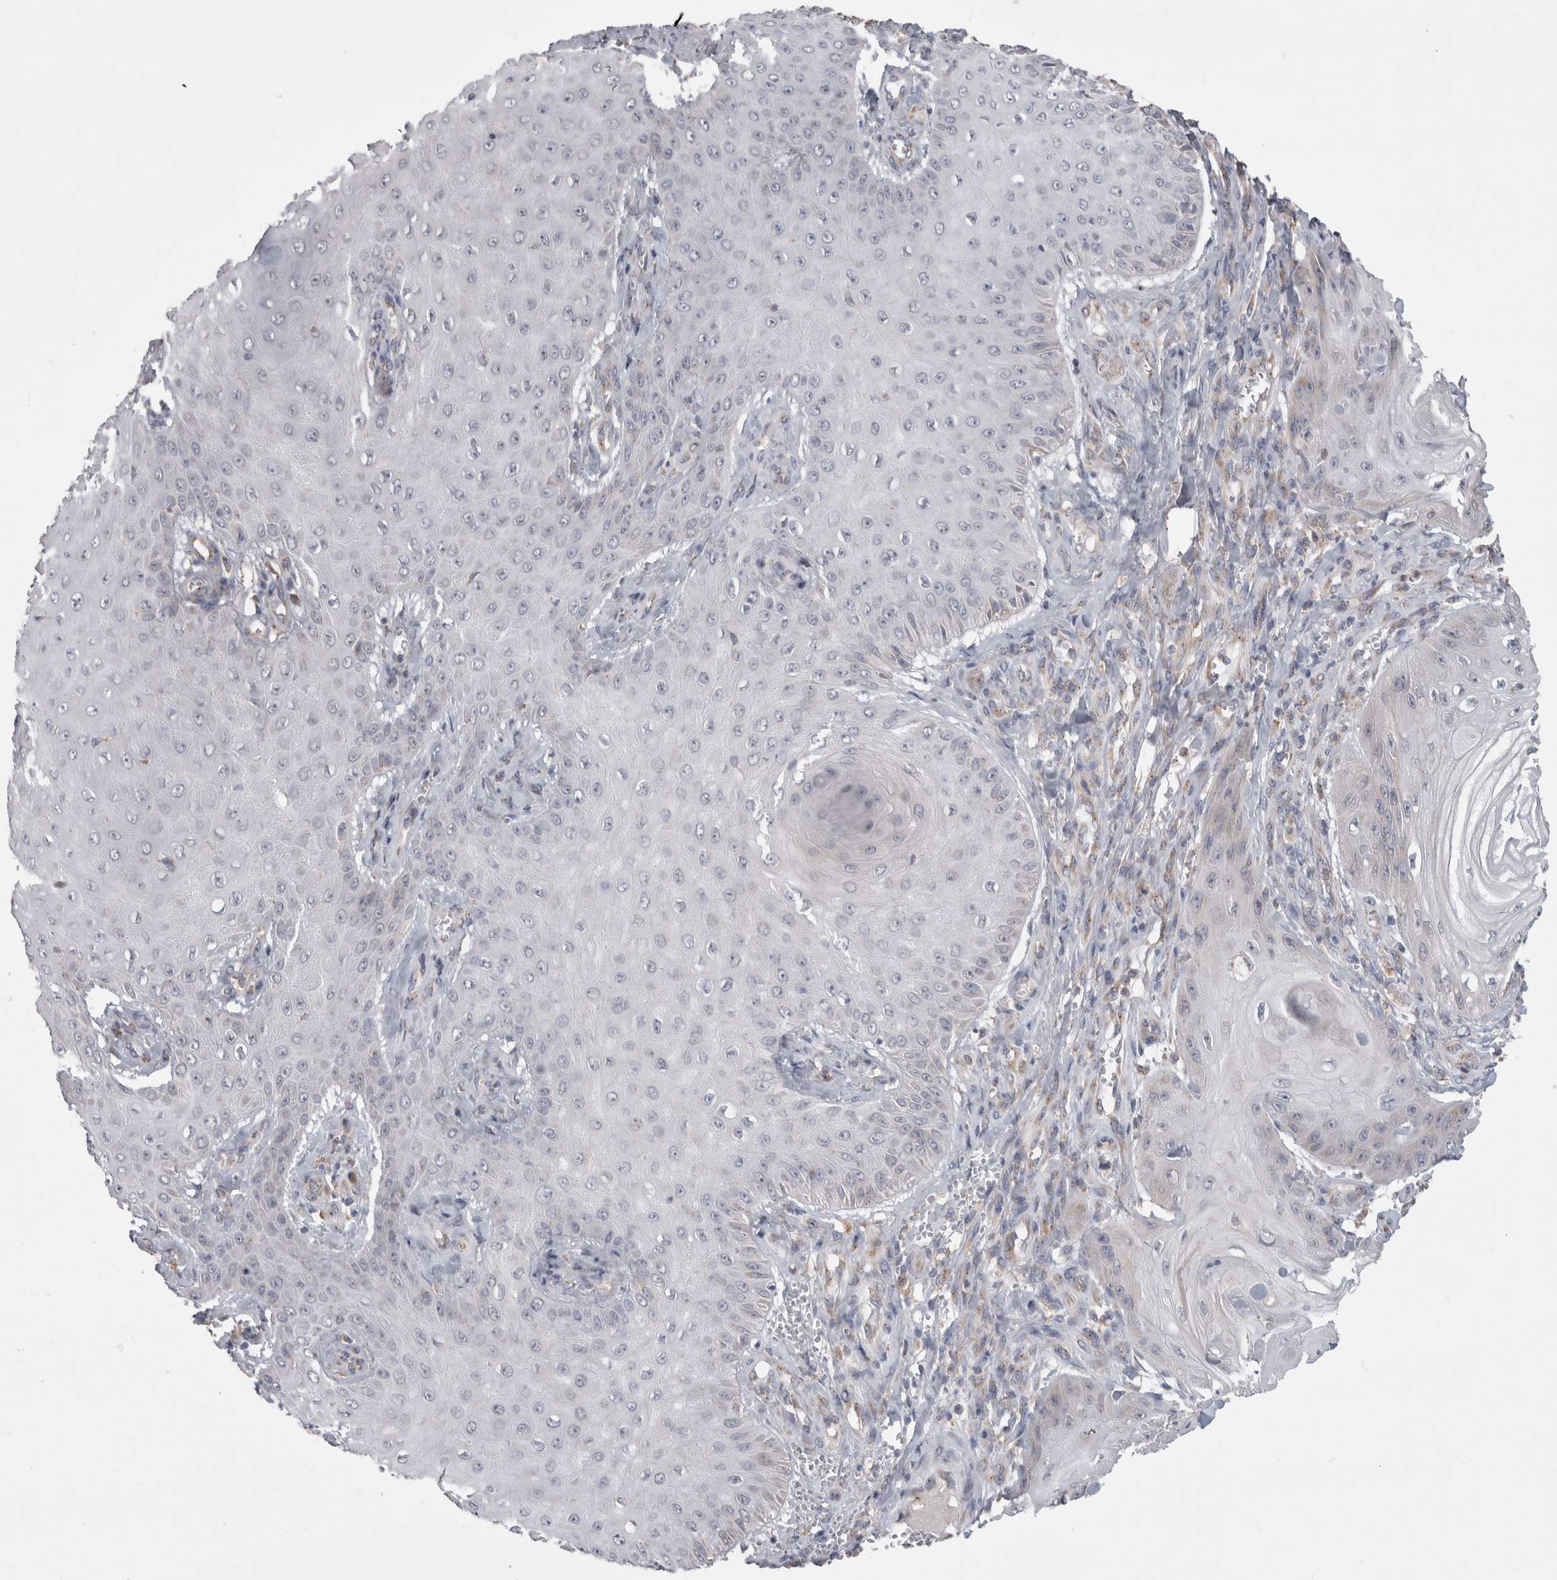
{"staining": {"intensity": "negative", "quantity": "none", "location": "none"}, "tissue": "skin cancer", "cell_type": "Tumor cells", "image_type": "cancer", "snomed": [{"axis": "morphology", "description": "Squamous cell carcinoma, NOS"}, {"axis": "topography", "description": "Skin"}], "caption": "A micrograph of human skin cancer (squamous cell carcinoma) is negative for staining in tumor cells. Brightfield microscopy of IHC stained with DAB (brown) and hematoxylin (blue), captured at high magnification.", "gene": "ZNF341", "patient": {"sex": "male", "age": 74}}